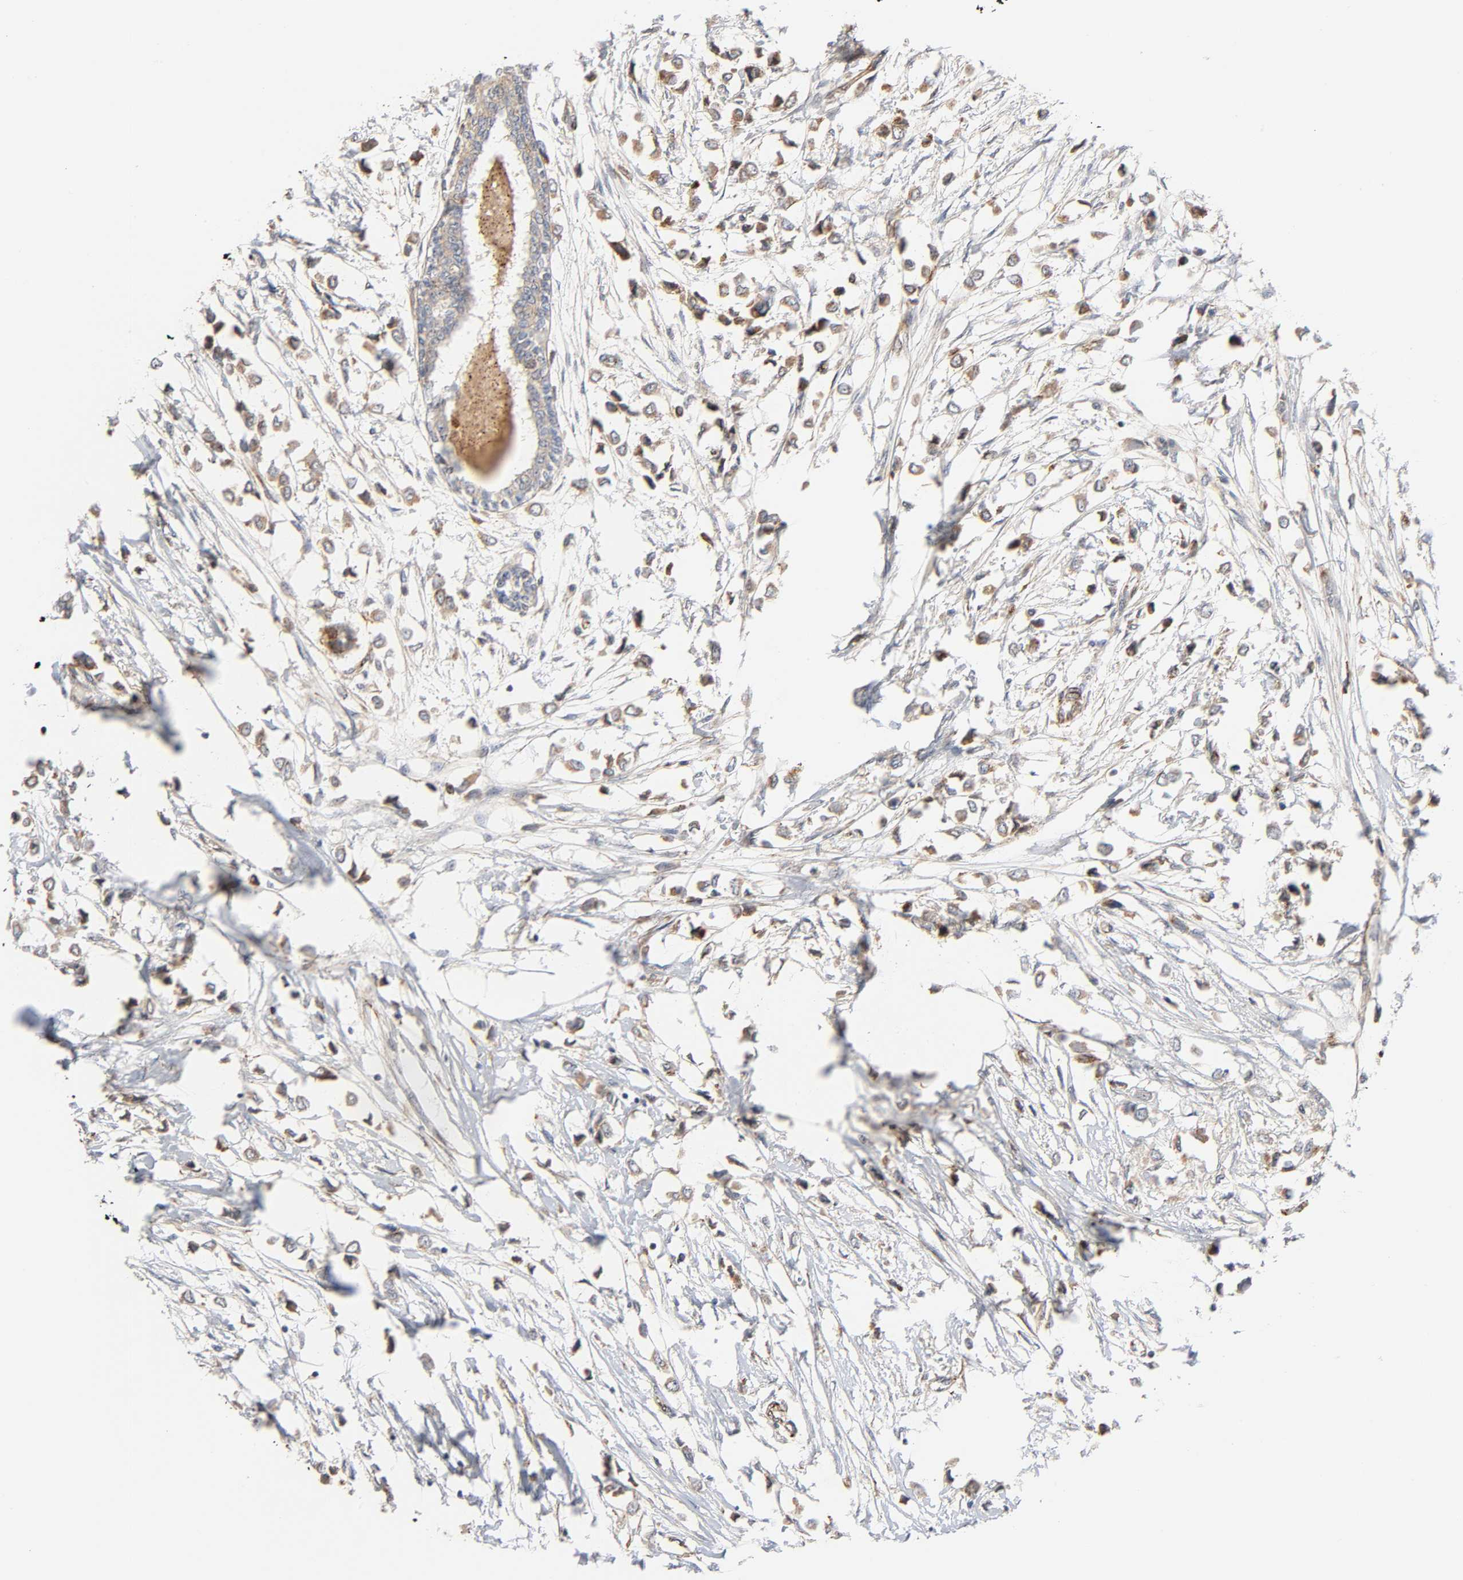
{"staining": {"intensity": "moderate", "quantity": ">75%", "location": "cytoplasmic/membranous"}, "tissue": "breast cancer", "cell_type": "Tumor cells", "image_type": "cancer", "snomed": [{"axis": "morphology", "description": "Lobular carcinoma"}, {"axis": "topography", "description": "Breast"}], "caption": "A medium amount of moderate cytoplasmic/membranous expression is present in about >75% of tumor cells in breast cancer tissue. (IHC, brightfield microscopy, high magnification).", "gene": "REEP6", "patient": {"sex": "female", "age": 51}}